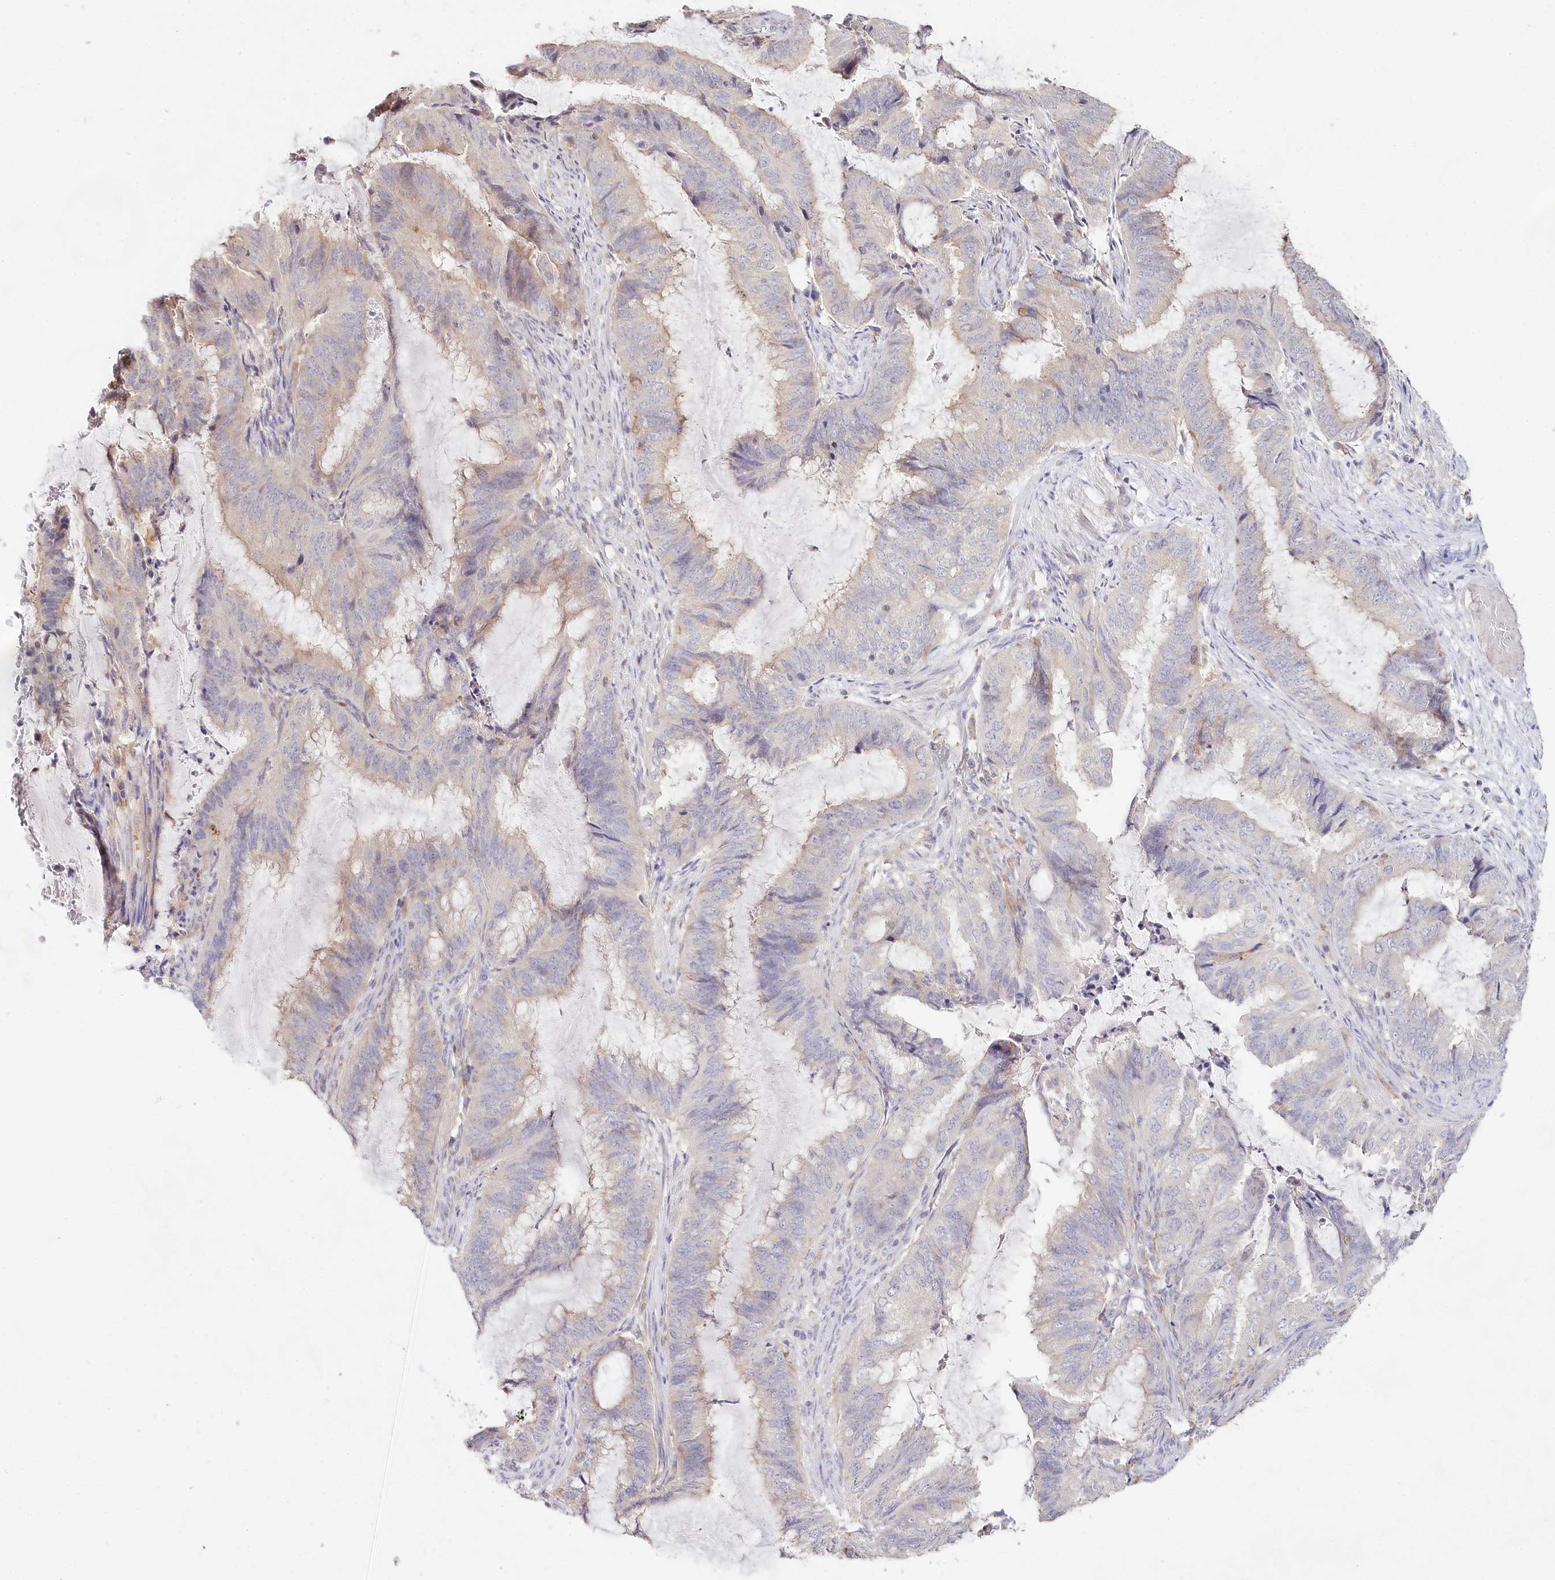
{"staining": {"intensity": "negative", "quantity": "none", "location": "none"}, "tissue": "endometrial cancer", "cell_type": "Tumor cells", "image_type": "cancer", "snomed": [{"axis": "morphology", "description": "Adenocarcinoma, NOS"}, {"axis": "topography", "description": "Endometrium"}], "caption": "Immunohistochemical staining of adenocarcinoma (endometrial) shows no significant positivity in tumor cells.", "gene": "DAPK1", "patient": {"sex": "female", "age": 51}}